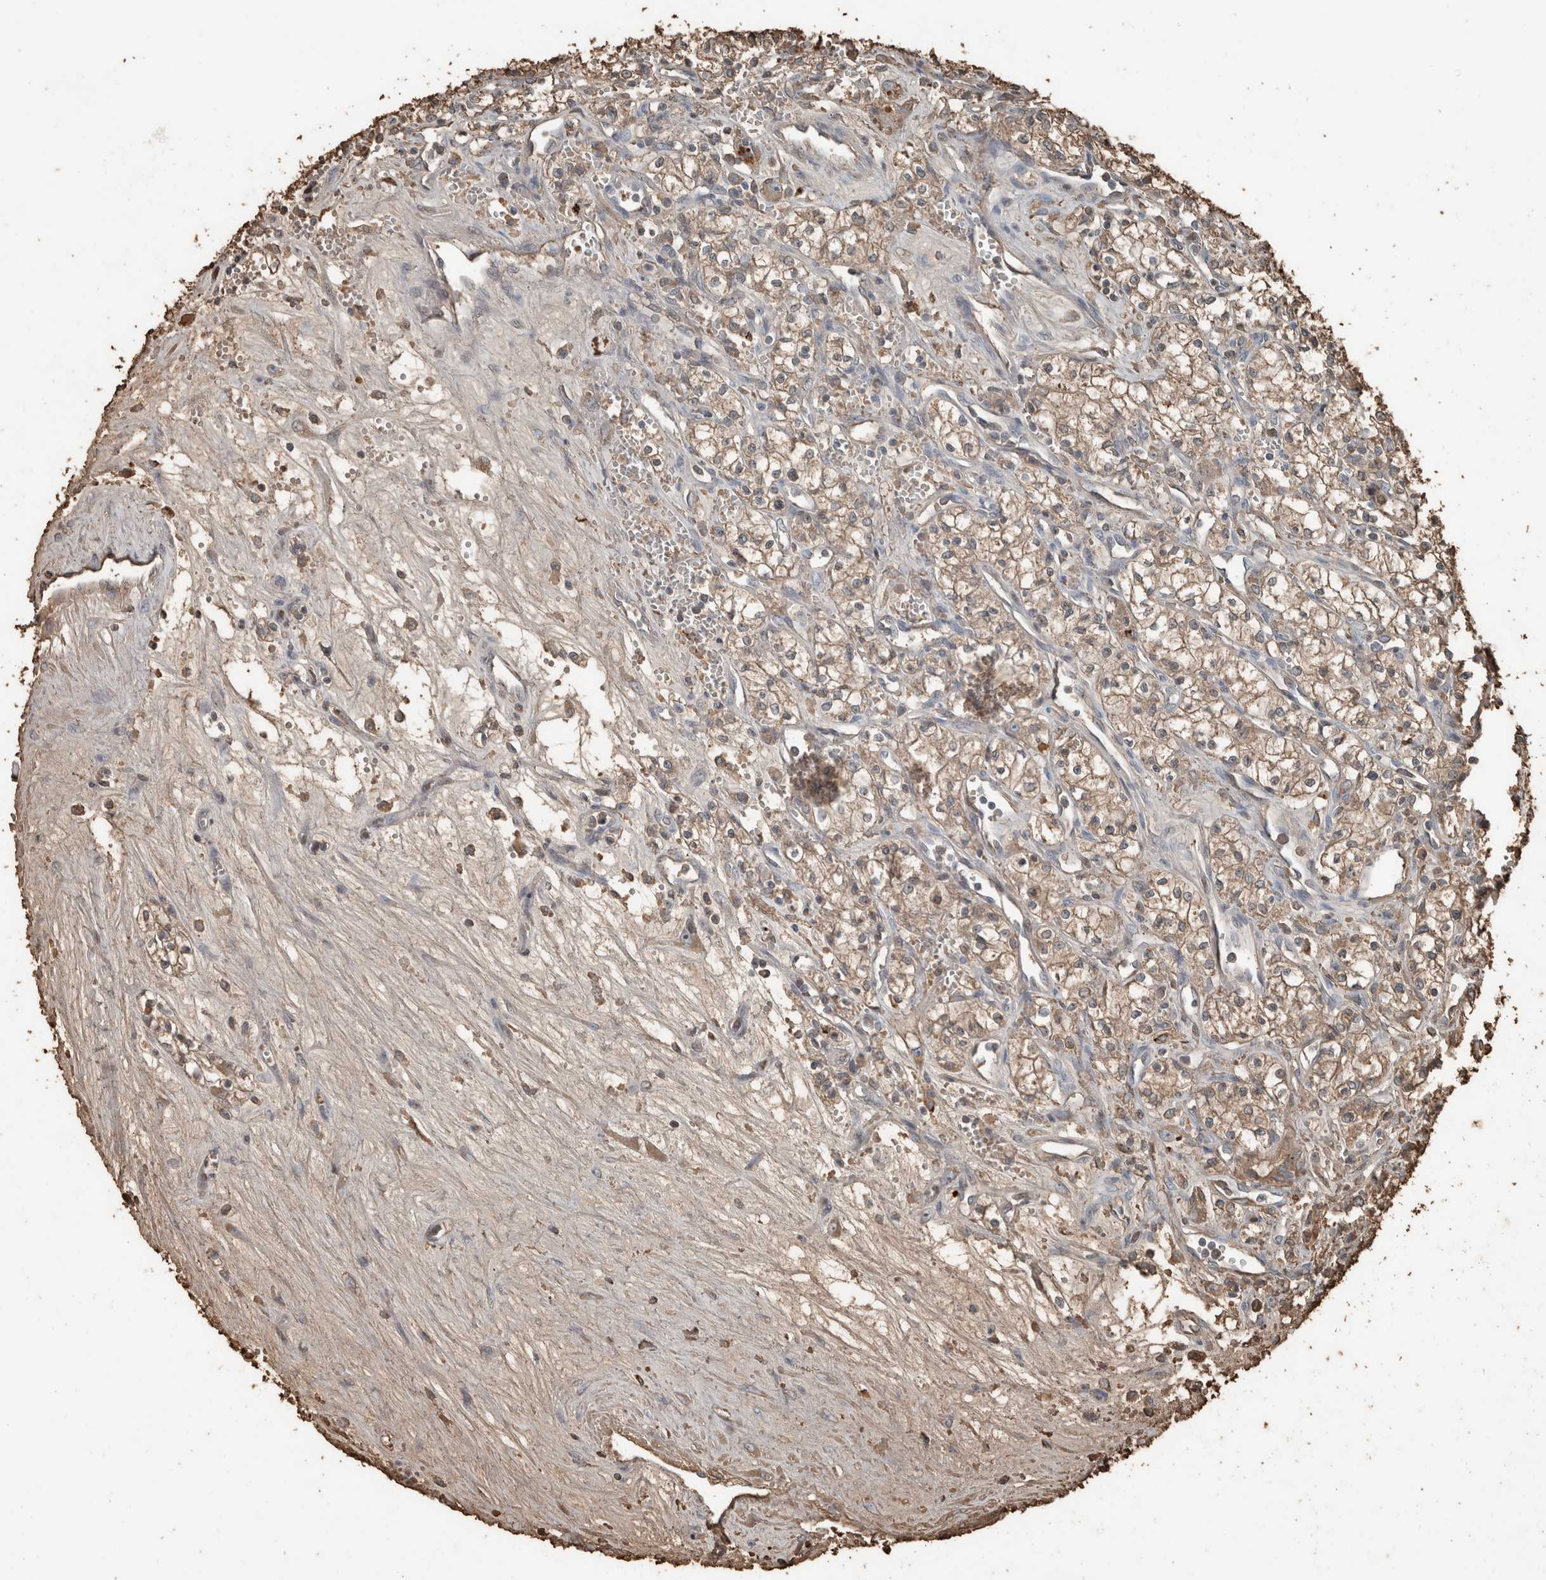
{"staining": {"intensity": "weak", "quantity": ">75%", "location": "cytoplasmic/membranous"}, "tissue": "renal cancer", "cell_type": "Tumor cells", "image_type": "cancer", "snomed": [{"axis": "morphology", "description": "Adenocarcinoma, NOS"}, {"axis": "topography", "description": "Kidney"}], "caption": "Tumor cells demonstrate low levels of weak cytoplasmic/membranous expression in approximately >75% of cells in renal cancer (adenocarcinoma).", "gene": "USP34", "patient": {"sex": "male", "age": 59}}